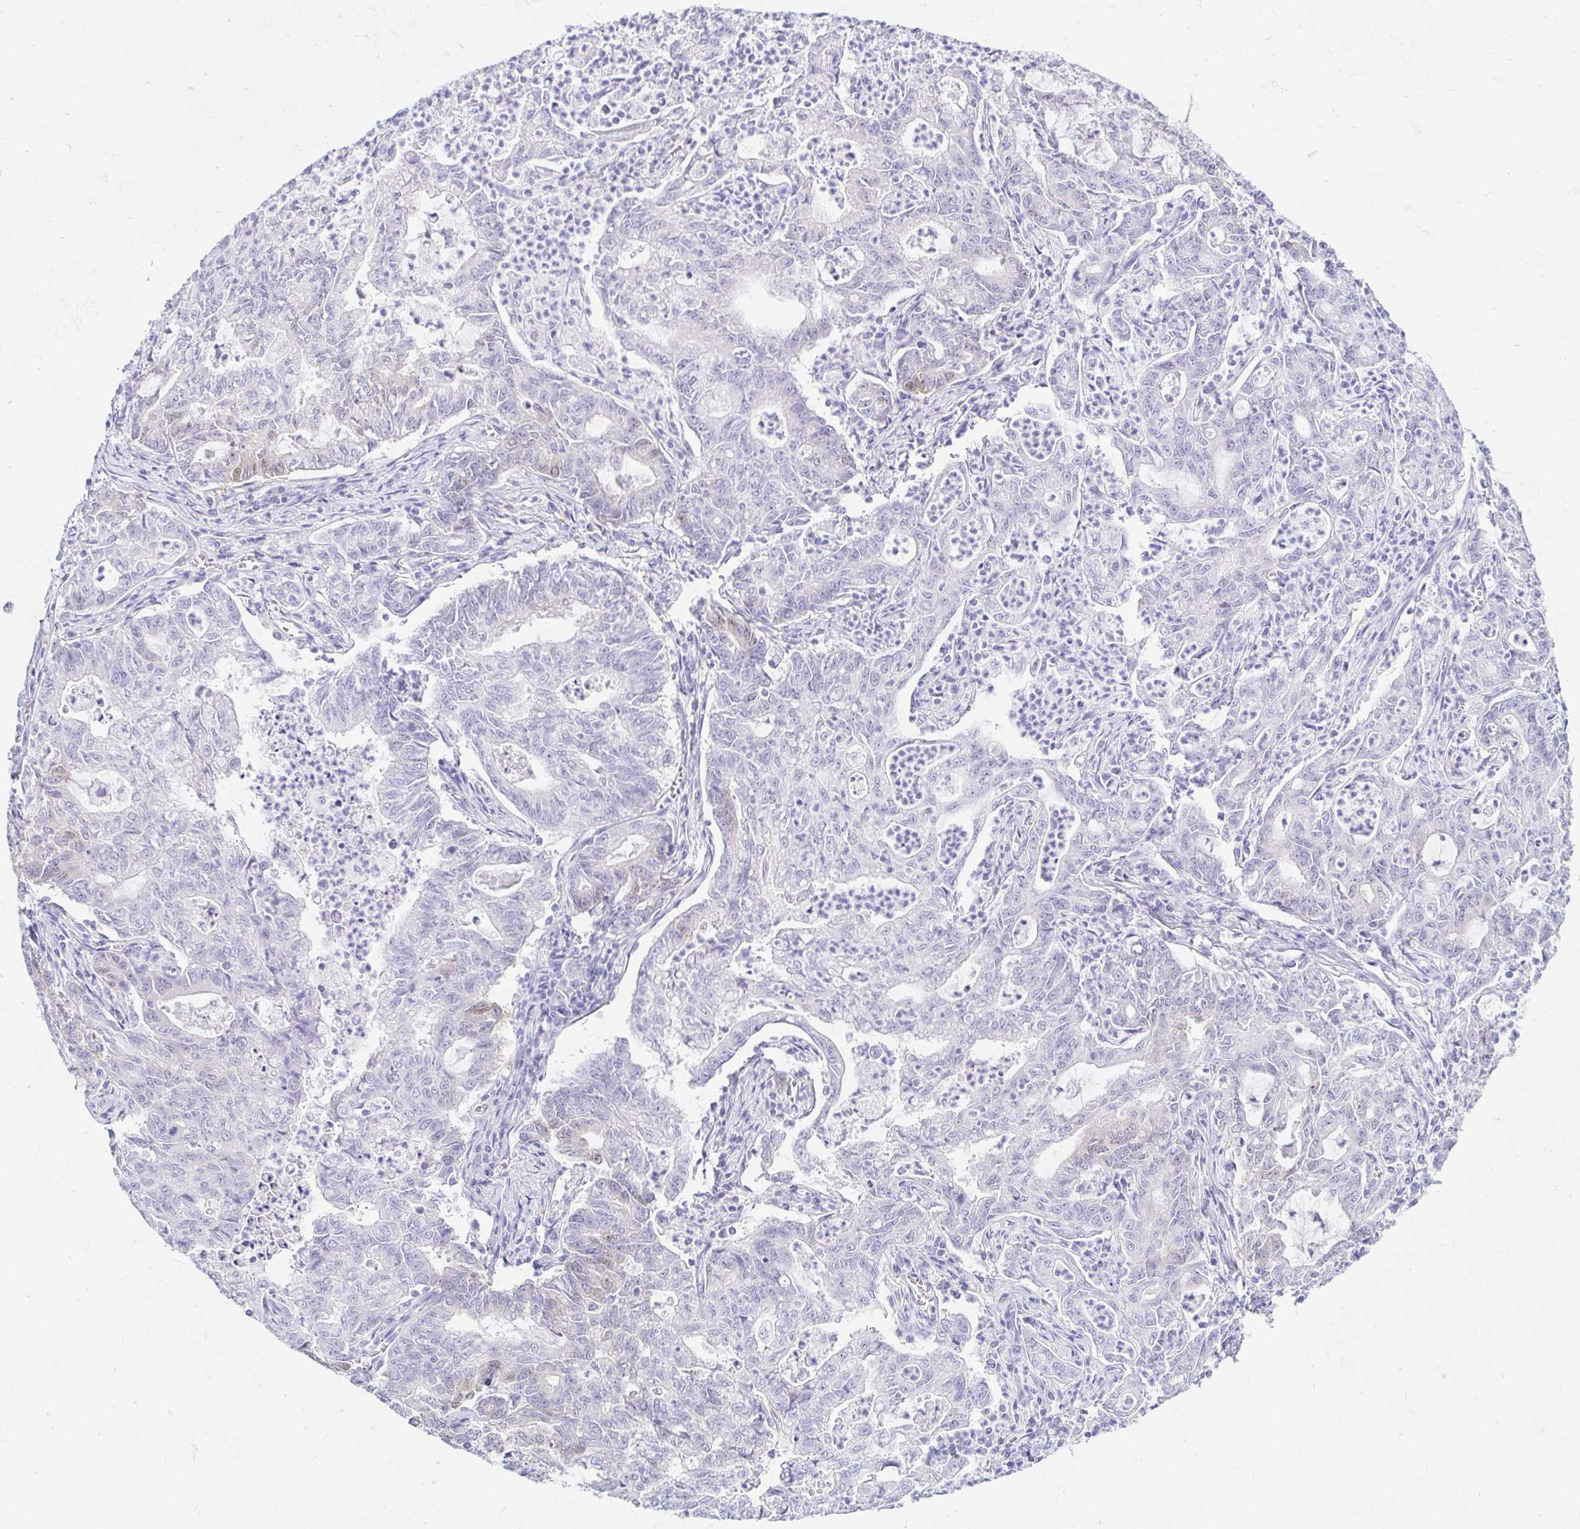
{"staining": {"intensity": "negative", "quantity": "none", "location": "none"}, "tissue": "stomach cancer", "cell_type": "Tumor cells", "image_type": "cancer", "snomed": [{"axis": "morphology", "description": "Adenocarcinoma, NOS"}, {"axis": "topography", "description": "Stomach, upper"}], "caption": "Immunohistochemistry of human adenocarcinoma (stomach) reveals no positivity in tumor cells.", "gene": "PPP1R1B", "patient": {"sex": "female", "age": 79}}